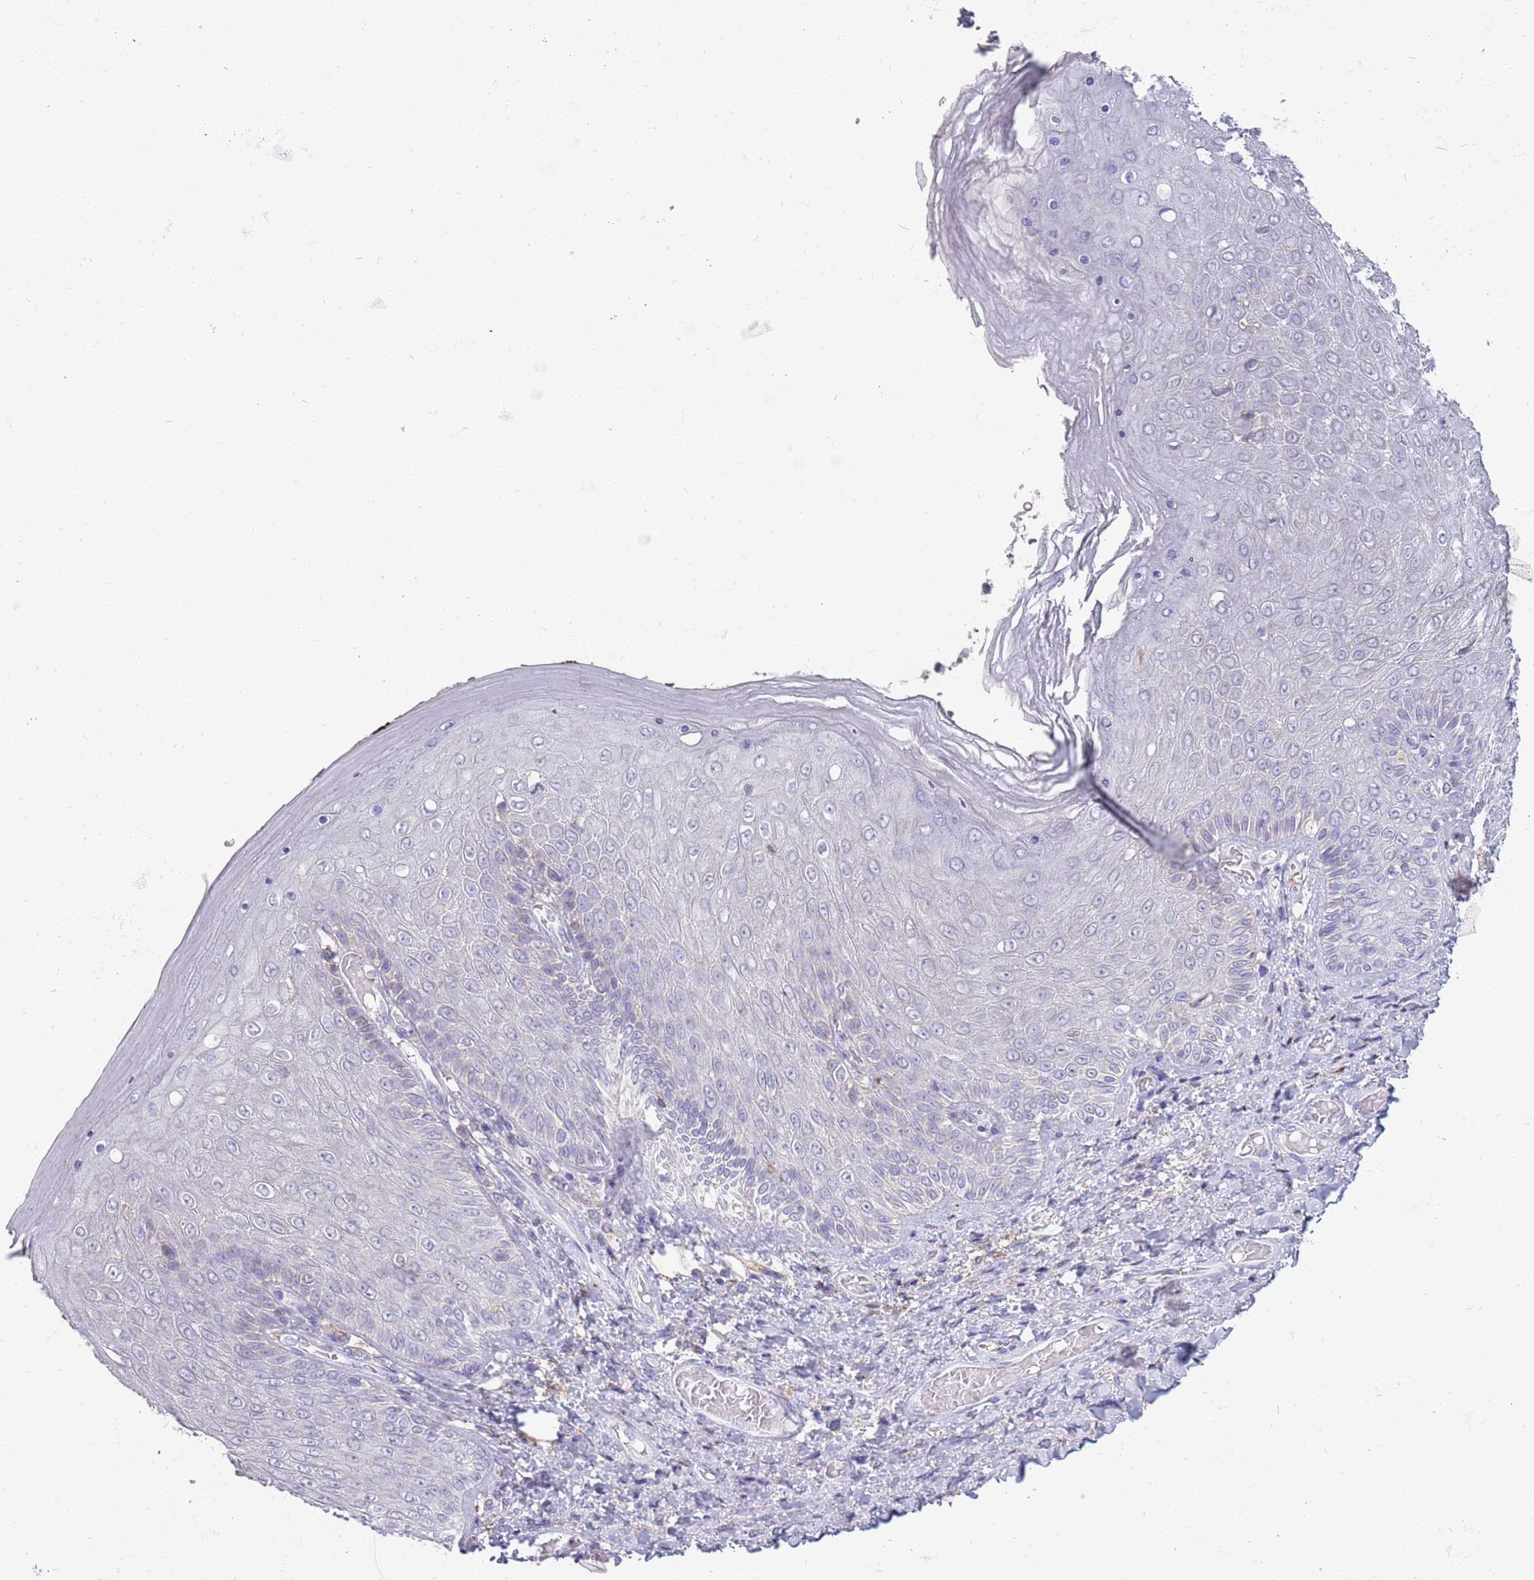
{"staining": {"intensity": "negative", "quantity": "none", "location": "none"}, "tissue": "skin", "cell_type": "Epidermal cells", "image_type": "normal", "snomed": [{"axis": "morphology", "description": "Normal tissue, NOS"}, {"axis": "topography", "description": "Anal"}], "caption": "This is an immunohistochemistry (IHC) image of unremarkable human skin. There is no positivity in epidermal cells.", "gene": "ACSBG1", "patient": {"sex": "female", "age": 89}}